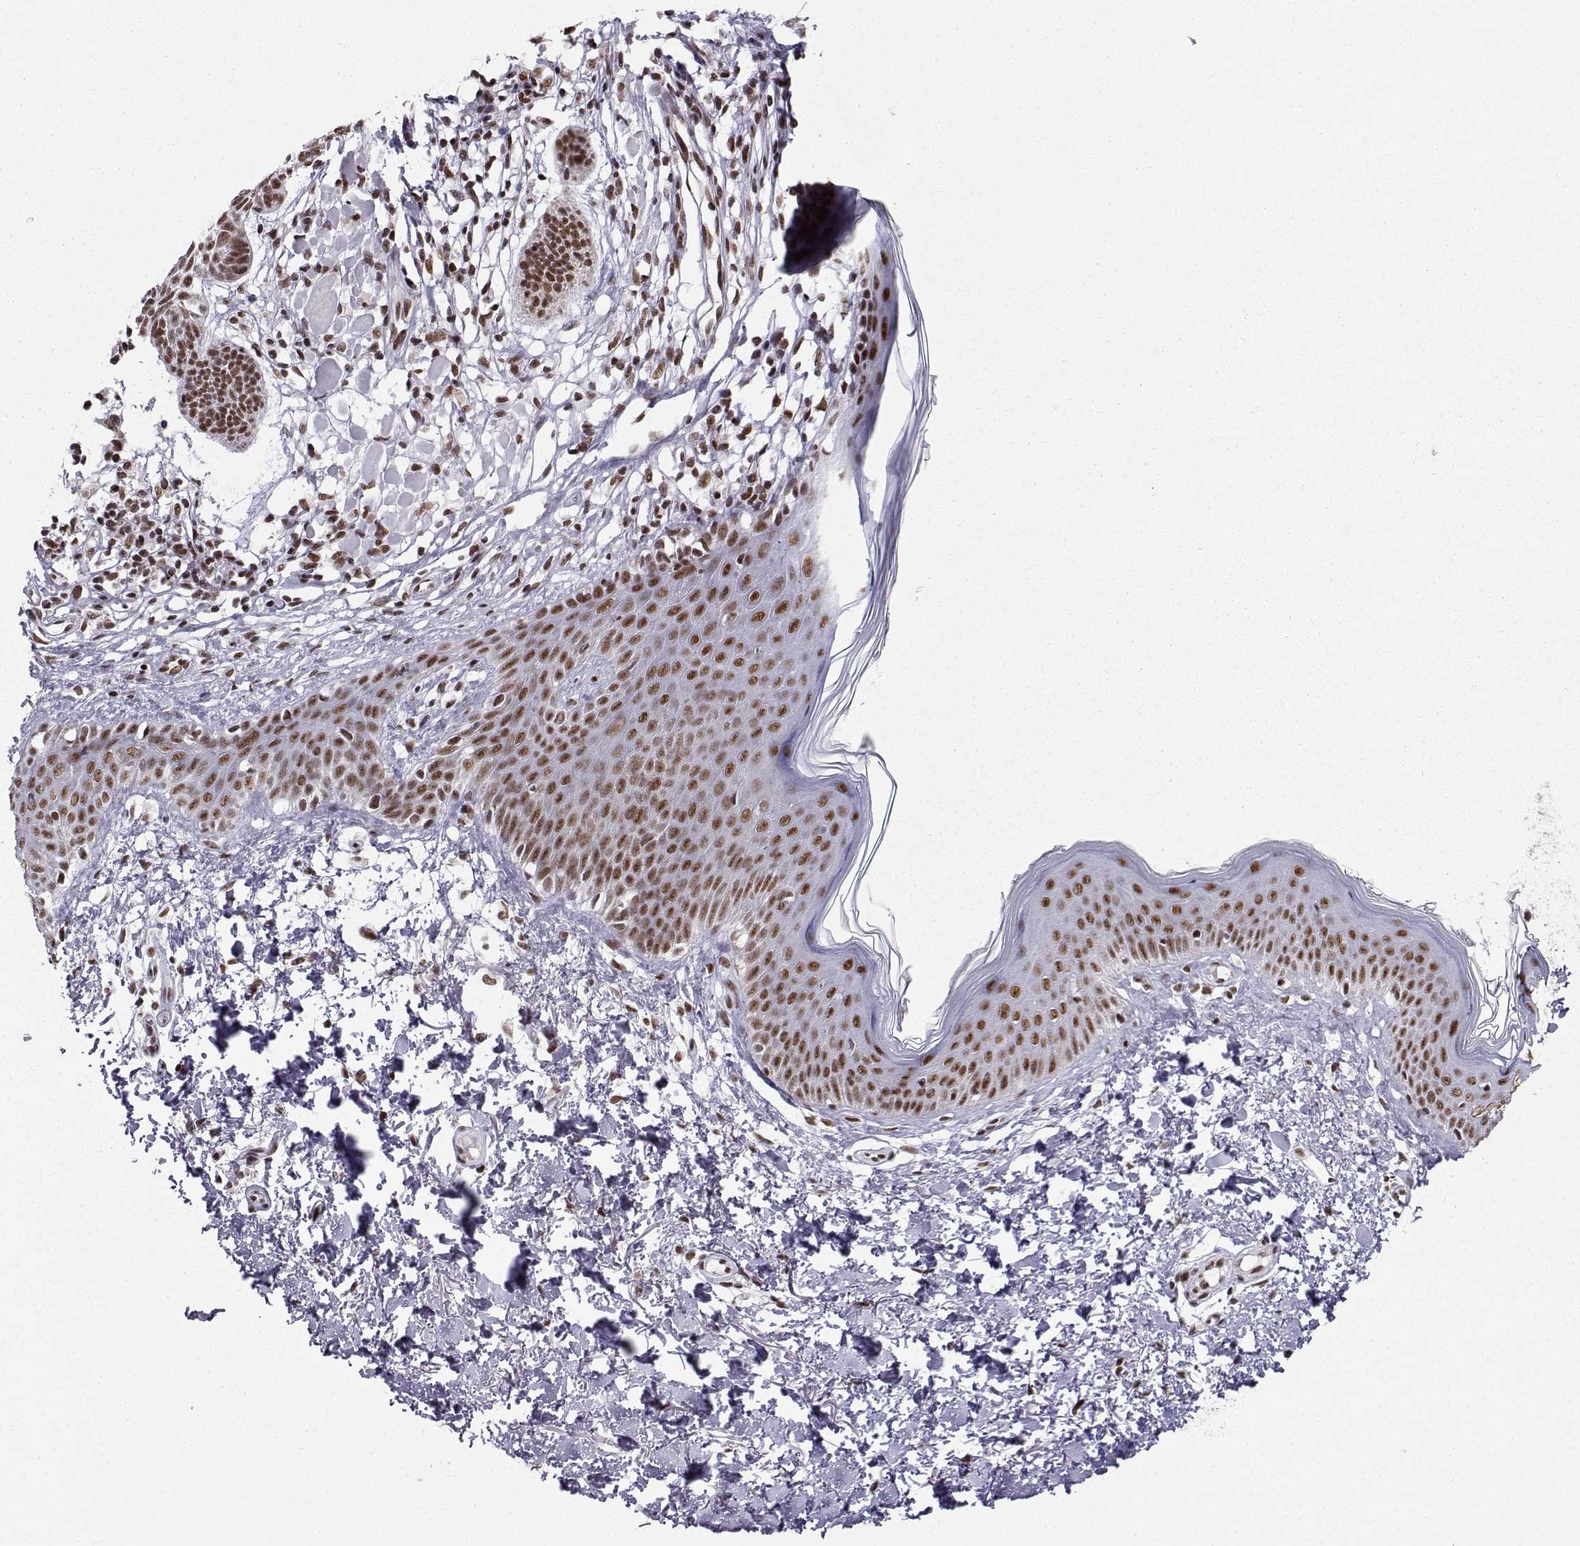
{"staining": {"intensity": "moderate", "quantity": "25%-75%", "location": "nuclear"}, "tissue": "skin cancer", "cell_type": "Tumor cells", "image_type": "cancer", "snomed": [{"axis": "morphology", "description": "Basal cell carcinoma"}, {"axis": "topography", "description": "Skin"}], "caption": "The image shows a brown stain indicating the presence of a protein in the nuclear of tumor cells in basal cell carcinoma (skin). The staining is performed using DAB brown chromogen to label protein expression. The nuclei are counter-stained blue using hematoxylin.", "gene": "SNRPB2", "patient": {"sex": "male", "age": 85}}